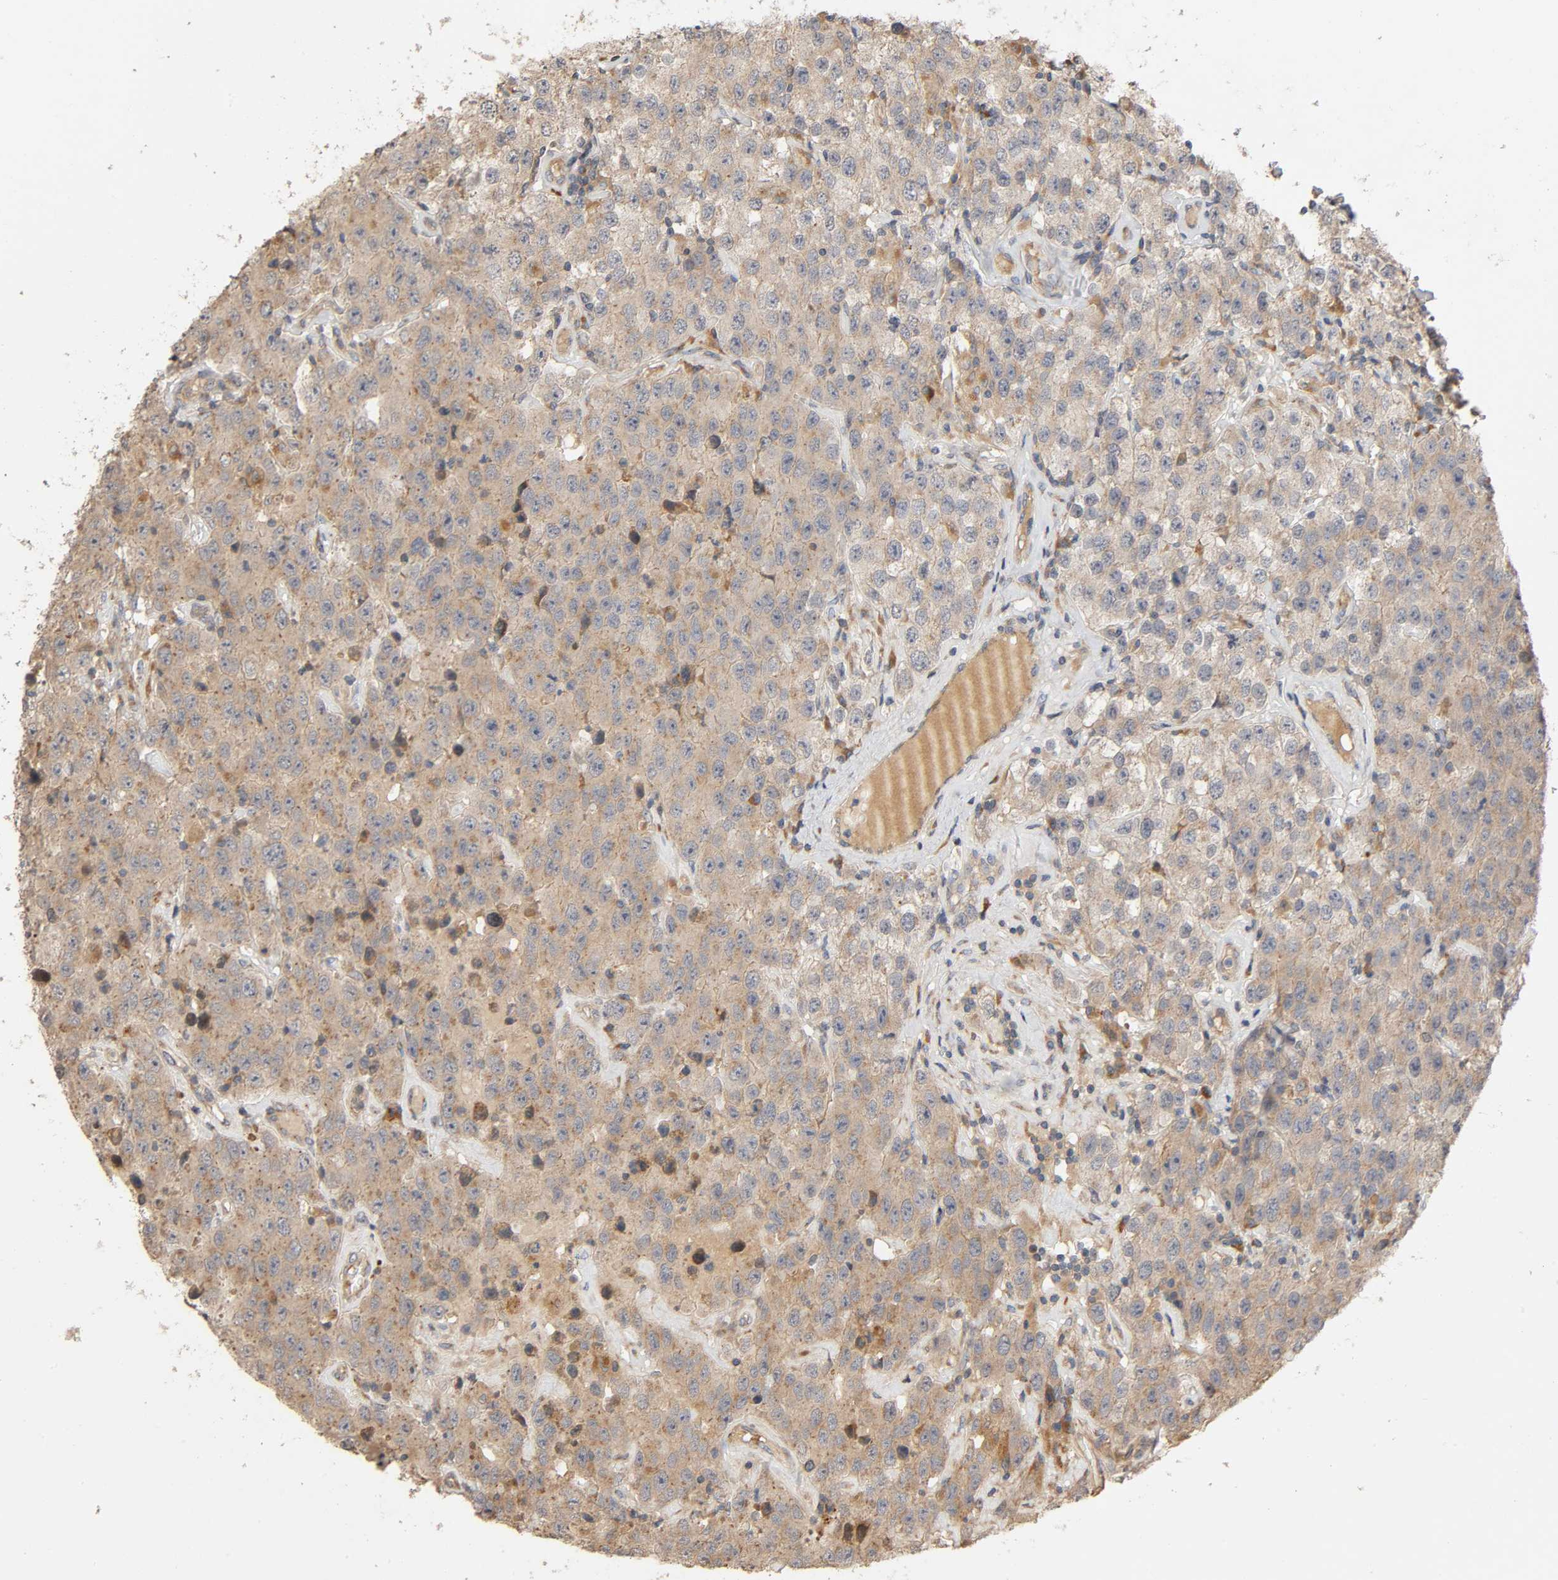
{"staining": {"intensity": "weak", "quantity": ">75%", "location": "cytoplasmic/membranous"}, "tissue": "testis cancer", "cell_type": "Tumor cells", "image_type": "cancer", "snomed": [{"axis": "morphology", "description": "Seminoma, NOS"}, {"axis": "topography", "description": "Testis"}], "caption": "Tumor cells reveal low levels of weak cytoplasmic/membranous expression in approximately >75% of cells in testis cancer. (Stains: DAB in brown, nuclei in blue, Microscopy: brightfield microscopy at high magnification).", "gene": "SGSM1", "patient": {"sex": "male", "age": 52}}